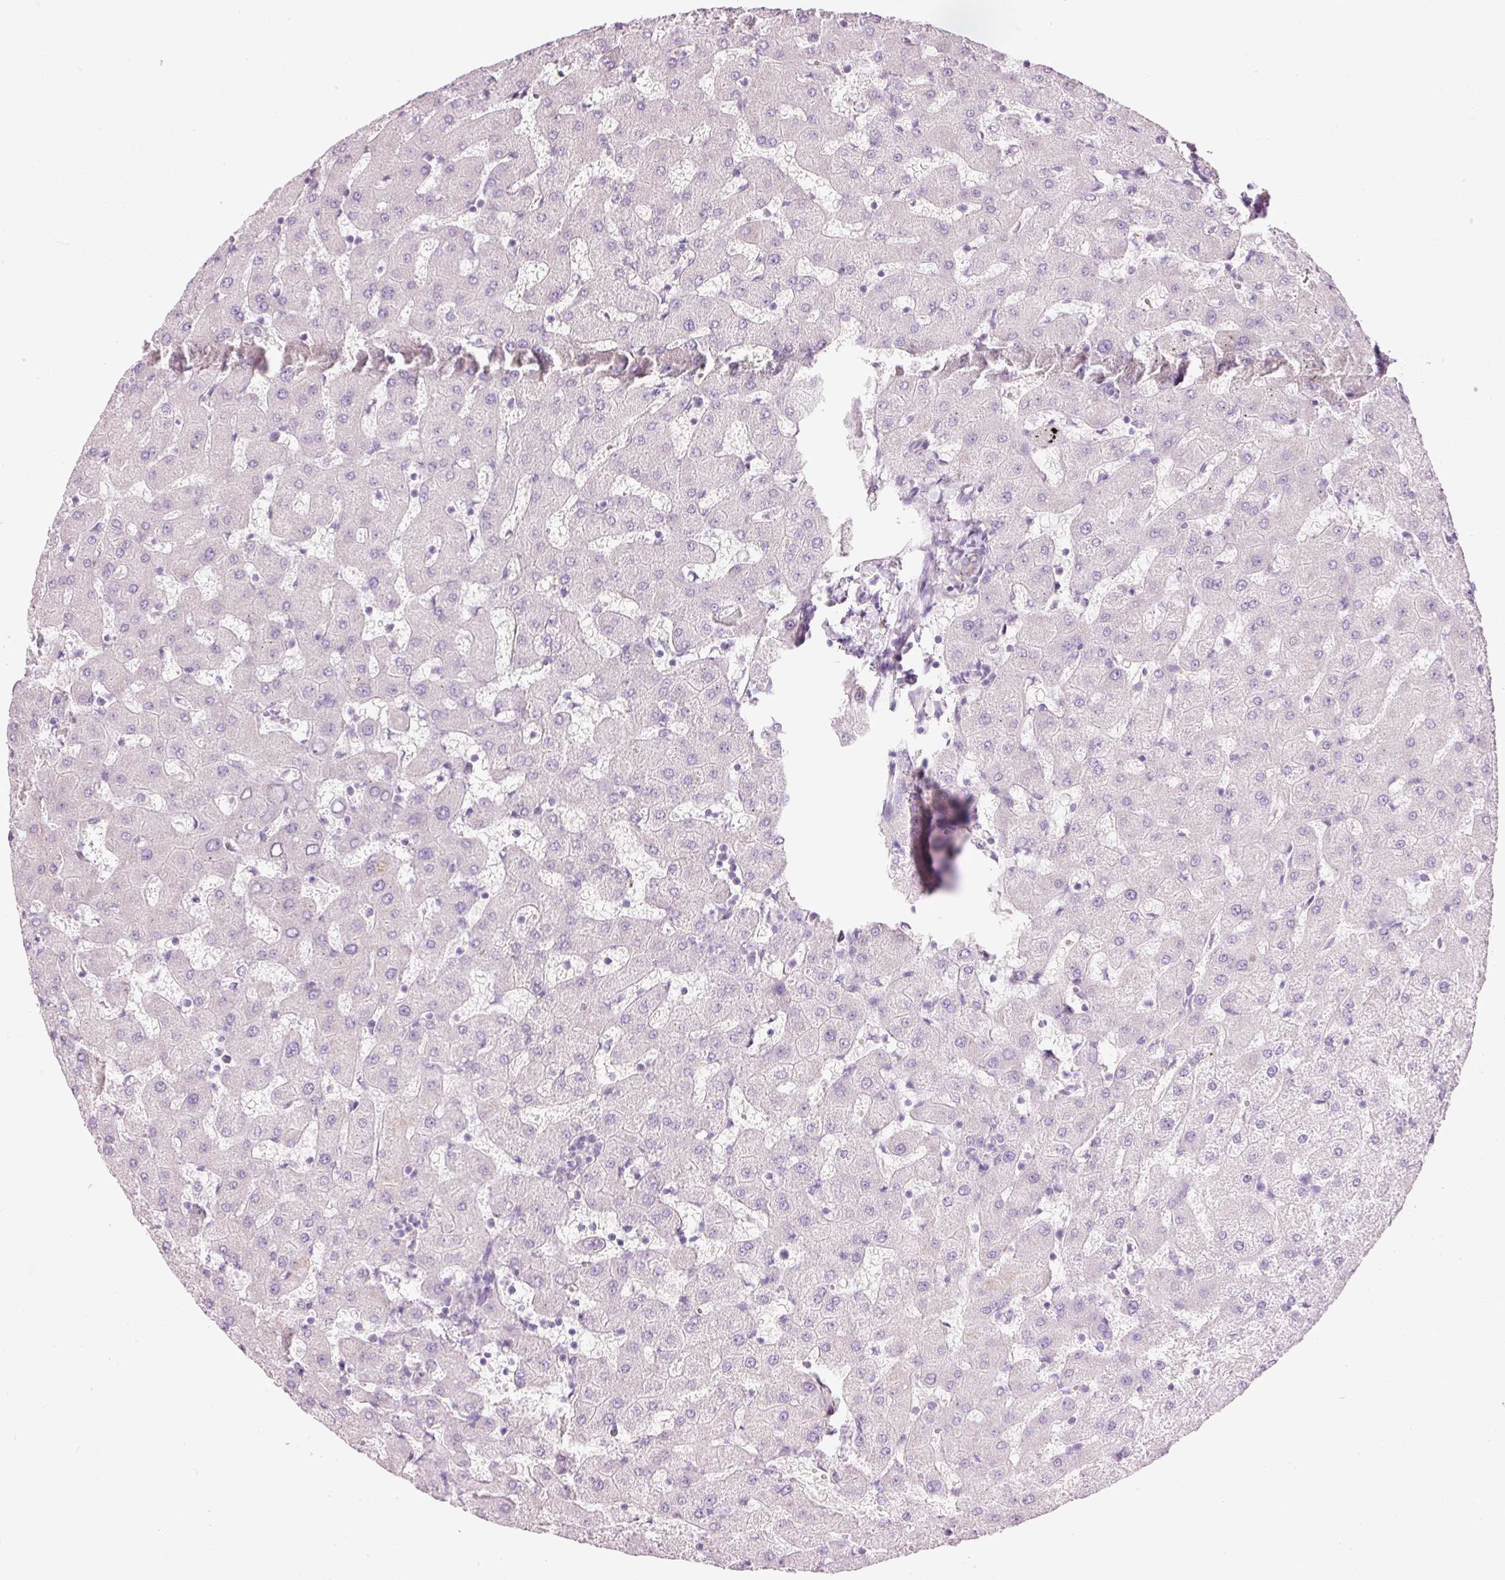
{"staining": {"intensity": "moderate", "quantity": "25%-75%", "location": "cytoplasmic/membranous"}, "tissue": "liver", "cell_type": "Cholangiocytes", "image_type": "normal", "snomed": [{"axis": "morphology", "description": "Normal tissue, NOS"}, {"axis": "topography", "description": "Liver"}], "caption": "Moderate cytoplasmic/membranous protein positivity is appreciated in about 25%-75% of cholangiocytes in liver.", "gene": "CARD16", "patient": {"sex": "female", "age": 63}}